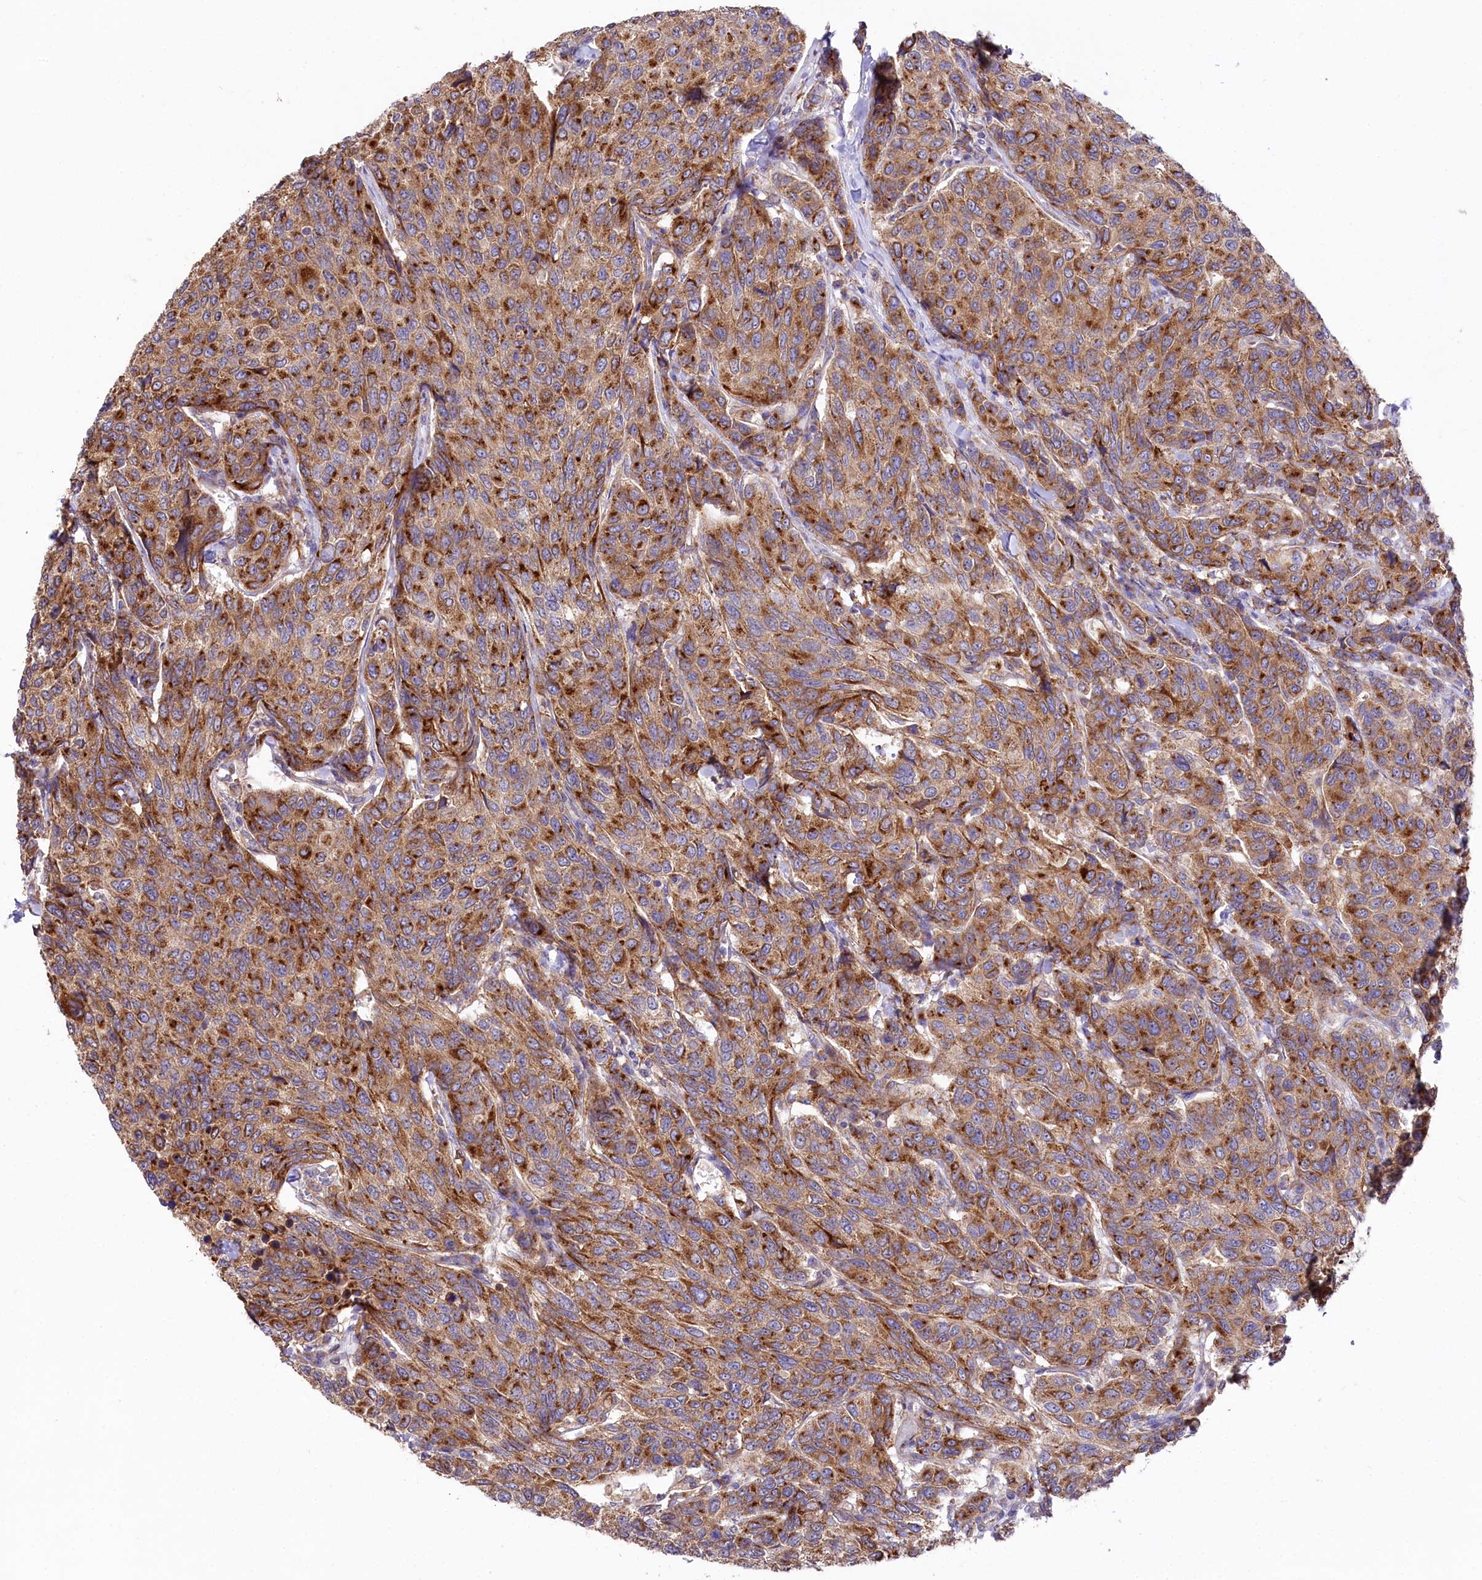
{"staining": {"intensity": "strong", "quantity": ">75%", "location": "cytoplasmic/membranous"}, "tissue": "breast cancer", "cell_type": "Tumor cells", "image_type": "cancer", "snomed": [{"axis": "morphology", "description": "Duct carcinoma"}, {"axis": "topography", "description": "Breast"}], "caption": "Immunohistochemical staining of breast invasive ductal carcinoma exhibits strong cytoplasmic/membranous protein staining in about >75% of tumor cells.", "gene": "STX6", "patient": {"sex": "female", "age": 55}}